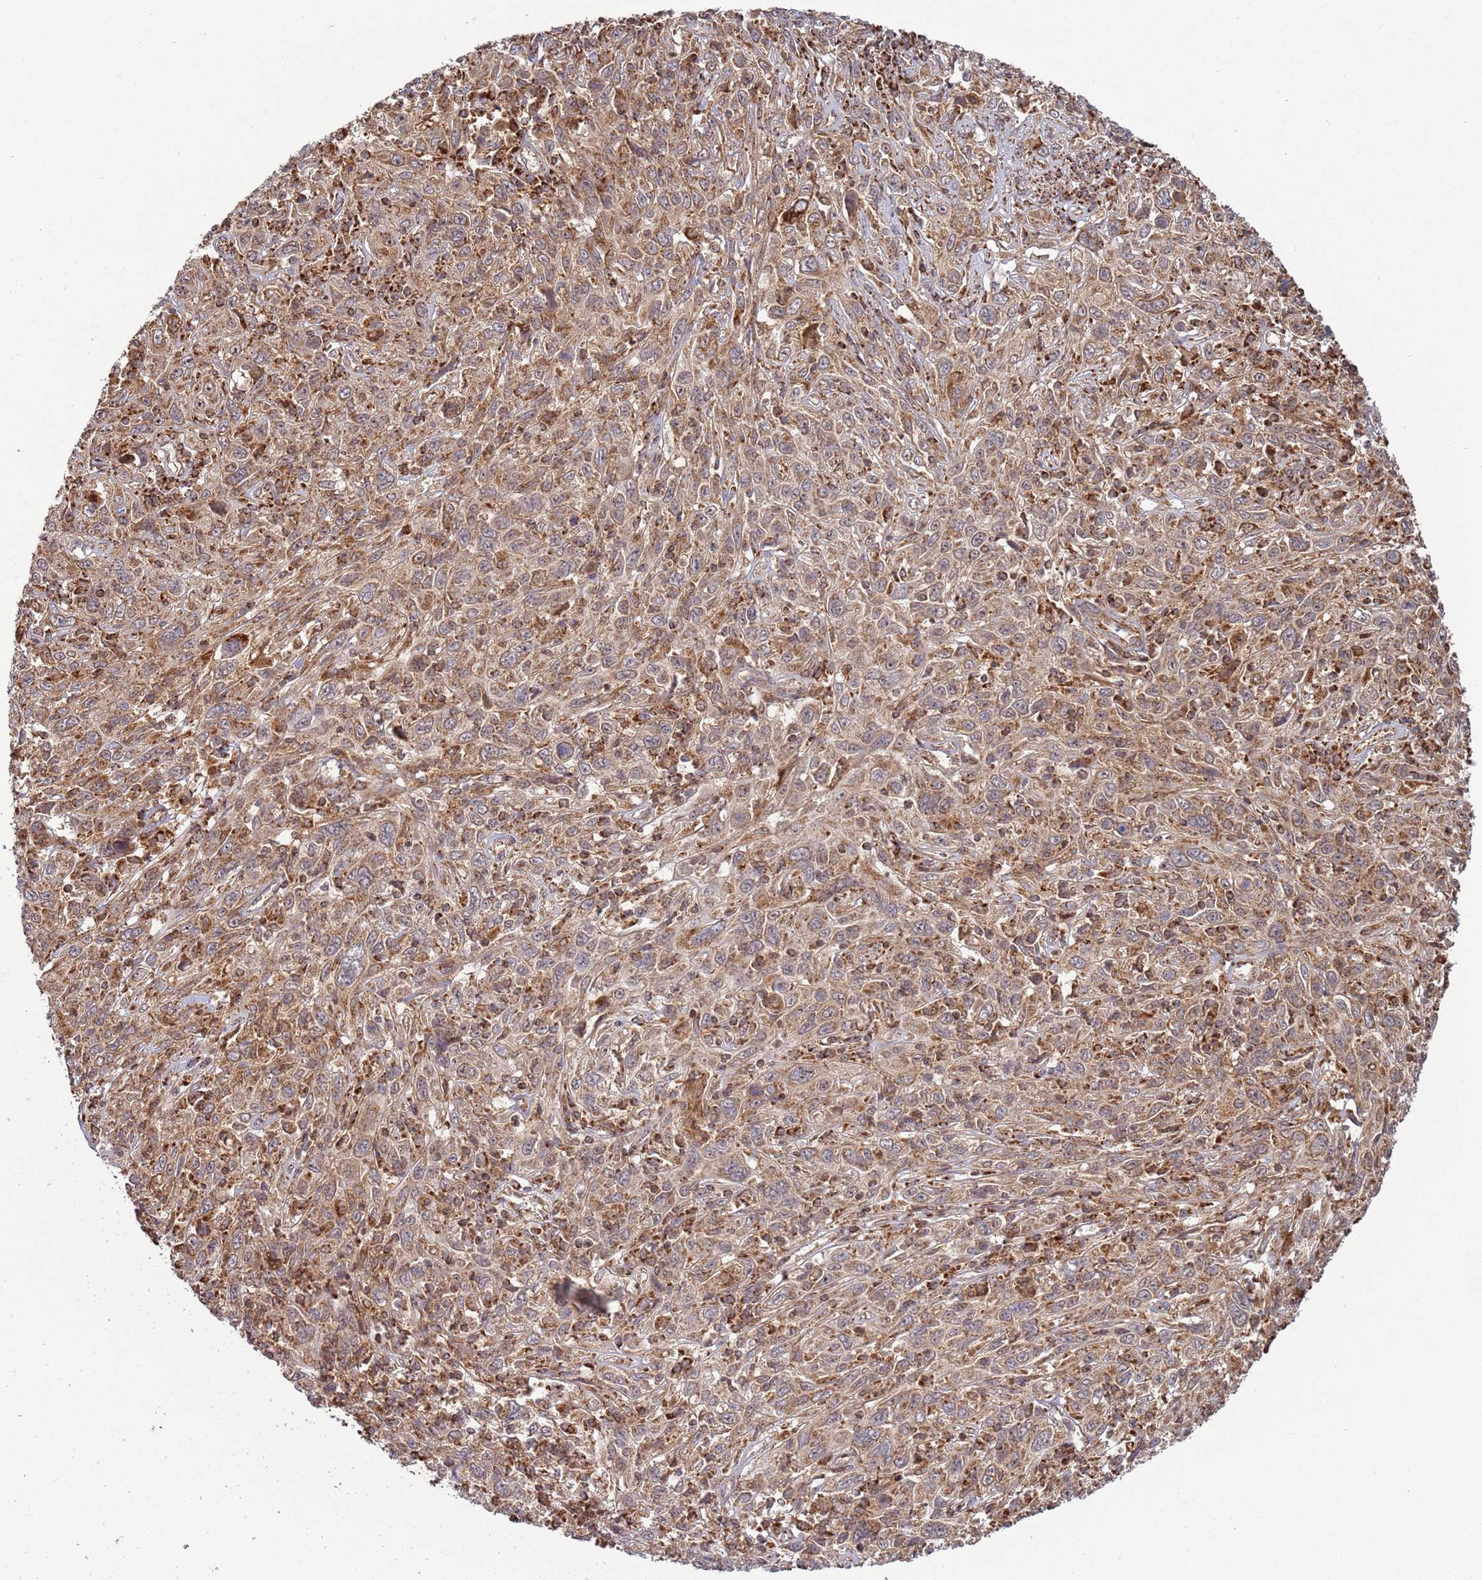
{"staining": {"intensity": "moderate", "quantity": "25%-75%", "location": "cytoplasmic/membranous,nuclear"}, "tissue": "cervical cancer", "cell_type": "Tumor cells", "image_type": "cancer", "snomed": [{"axis": "morphology", "description": "Squamous cell carcinoma, NOS"}, {"axis": "topography", "description": "Cervix"}], "caption": "Immunohistochemical staining of cervical squamous cell carcinoma exhibits medium levels of moderate cytoplasmic/membranous and nuclear protein expression in about 25%-75% of tumor cells.", "gene": "RCOR2", "patient": {"sex": "female", "age": 46}}